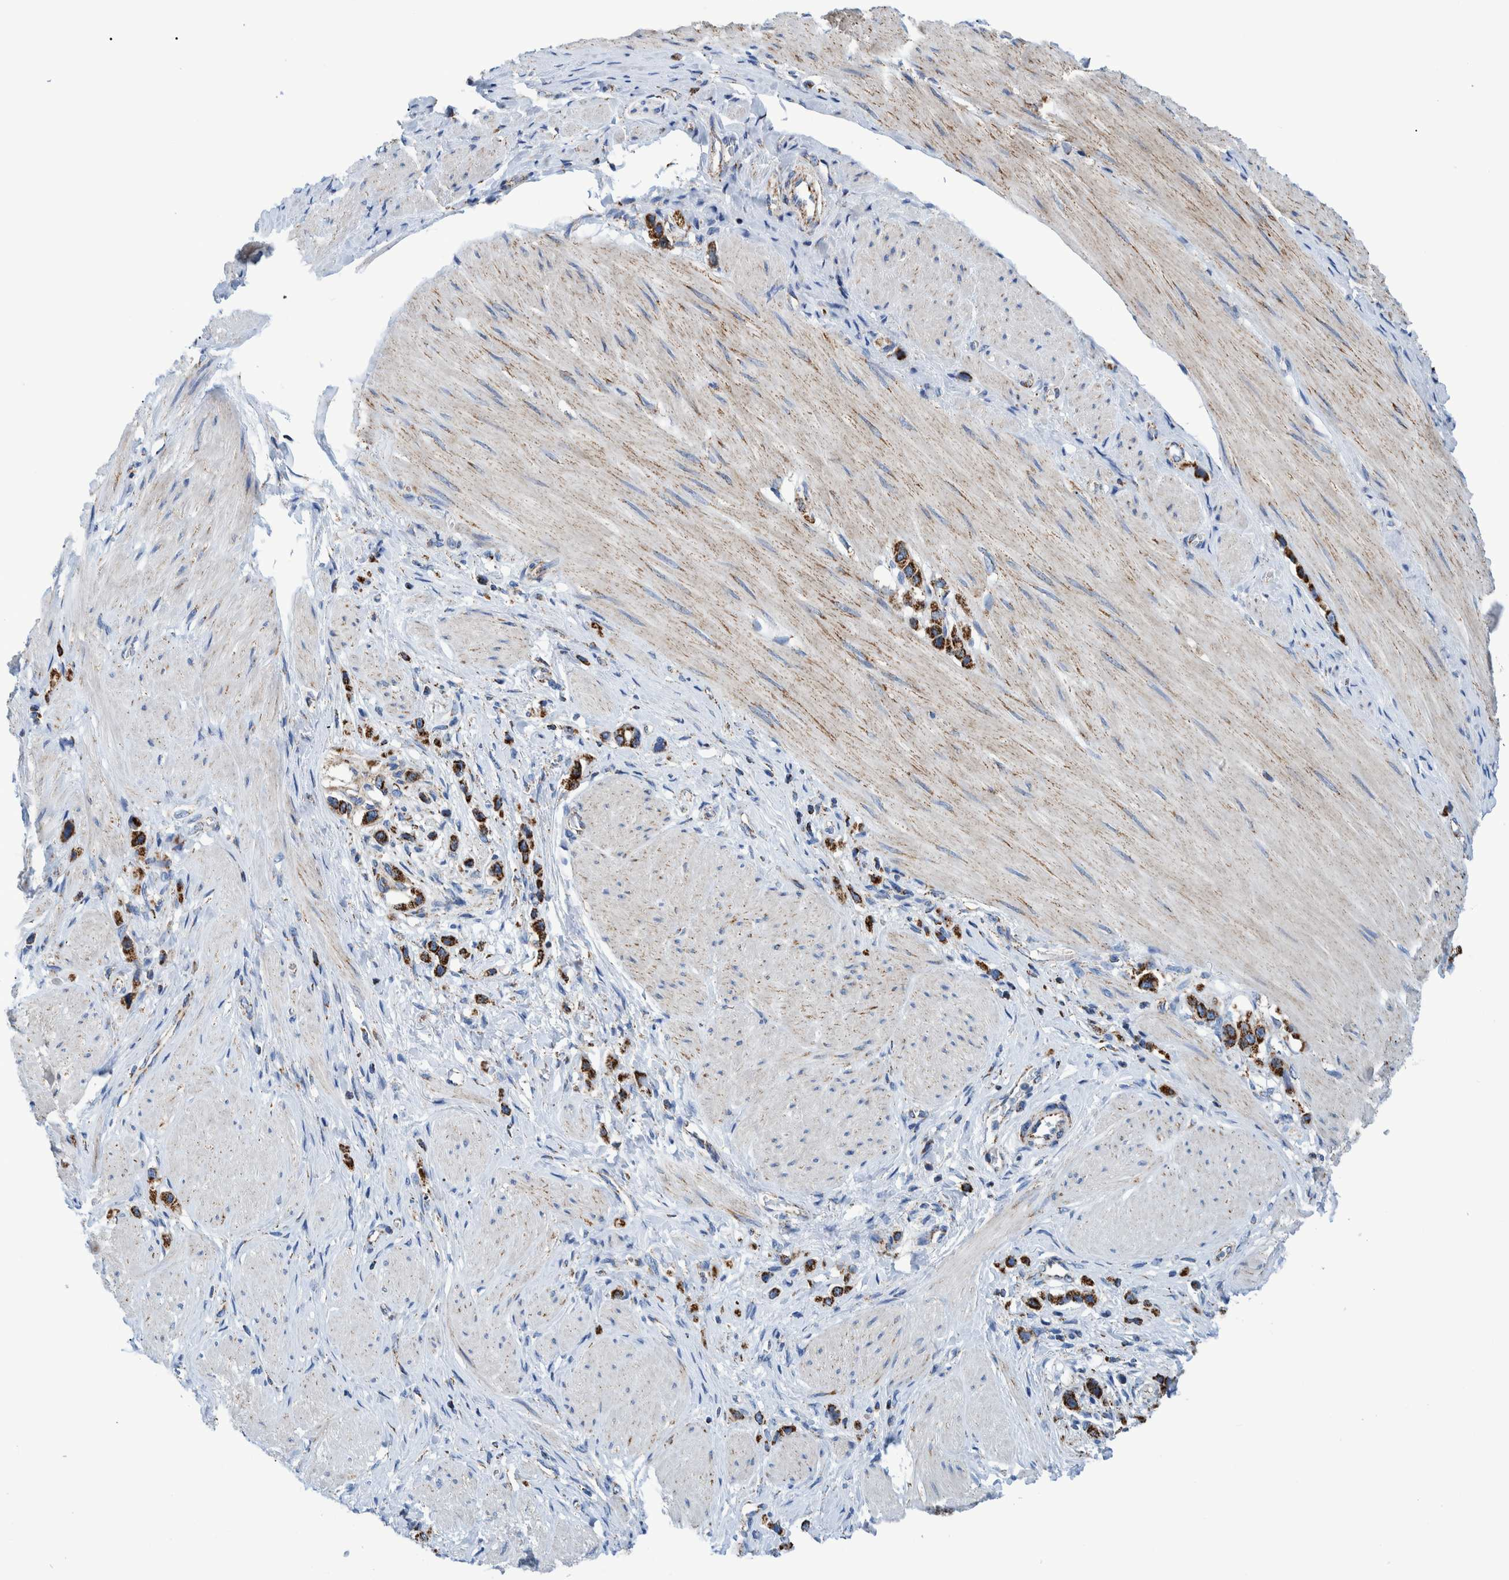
{"staining": {"intensity": "strong", "quantity": ">75%", "location": "cytoplasmic/membranous"}, "tissue": "stomach cancer", "cell_type": "Tumor cells", "image_type": "cancer", "snomed": [{"axis": "morphology", "description": "Adenocarcinoma, NOS"}, {"axis": "topography", "description": "Stomach"}], "caption": "A high amount of strong cytoplasmic/membranous expression is seen in about >75% of tumor cells in stomach cancer tissue. Immunohistochemistry stains the protein in brown and the nuclei are stained blue.", "gene": "BZW2", "patient": {"sex": "female", "age": 65}}